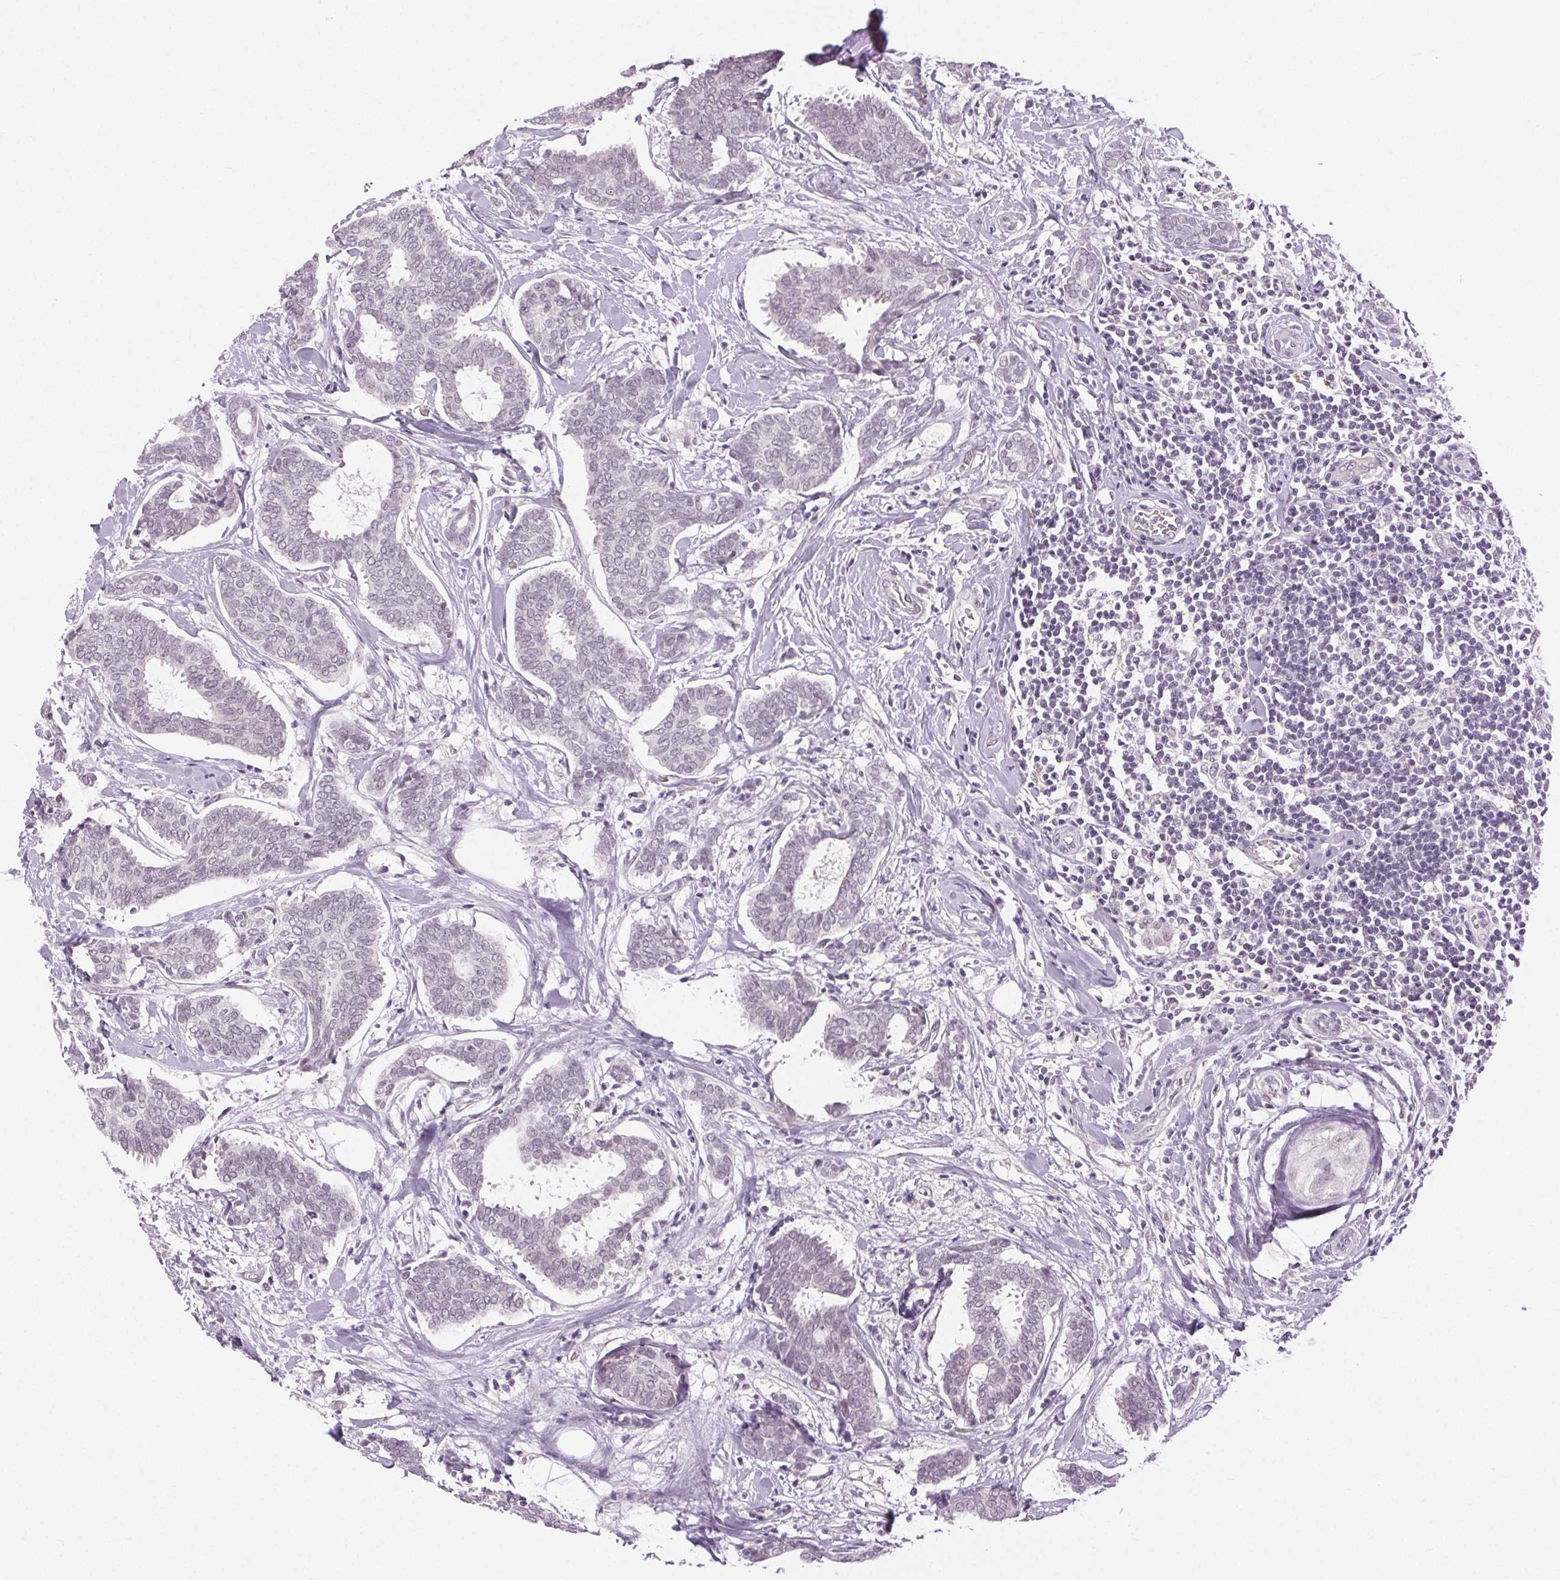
{"staining": {"intensity": "negative", "quantity": "none", "location": "none"}, "tissue": "breast cancer", "cell_type": "Tumor cells", "image_type": "cancer", "snomed": [{"axis": "morphology", "description": "Intraductal carcinoma, in situ"}, {"axis": "morphology", "description": "Duct carcinoma"}, {"axis": "morphology", "description": "Lobular carcinoma, in situ"}, {"axis": "topography", "description": "Breast"}], "caption": "A high-resolution micrograph shows immunohistochemistry staining of lobular carcinoma in situ (breast), which reveals no significant positivity in tumor cells.", "gene": "FAM168A", "patient": {"sex": "female", "age": 44}}